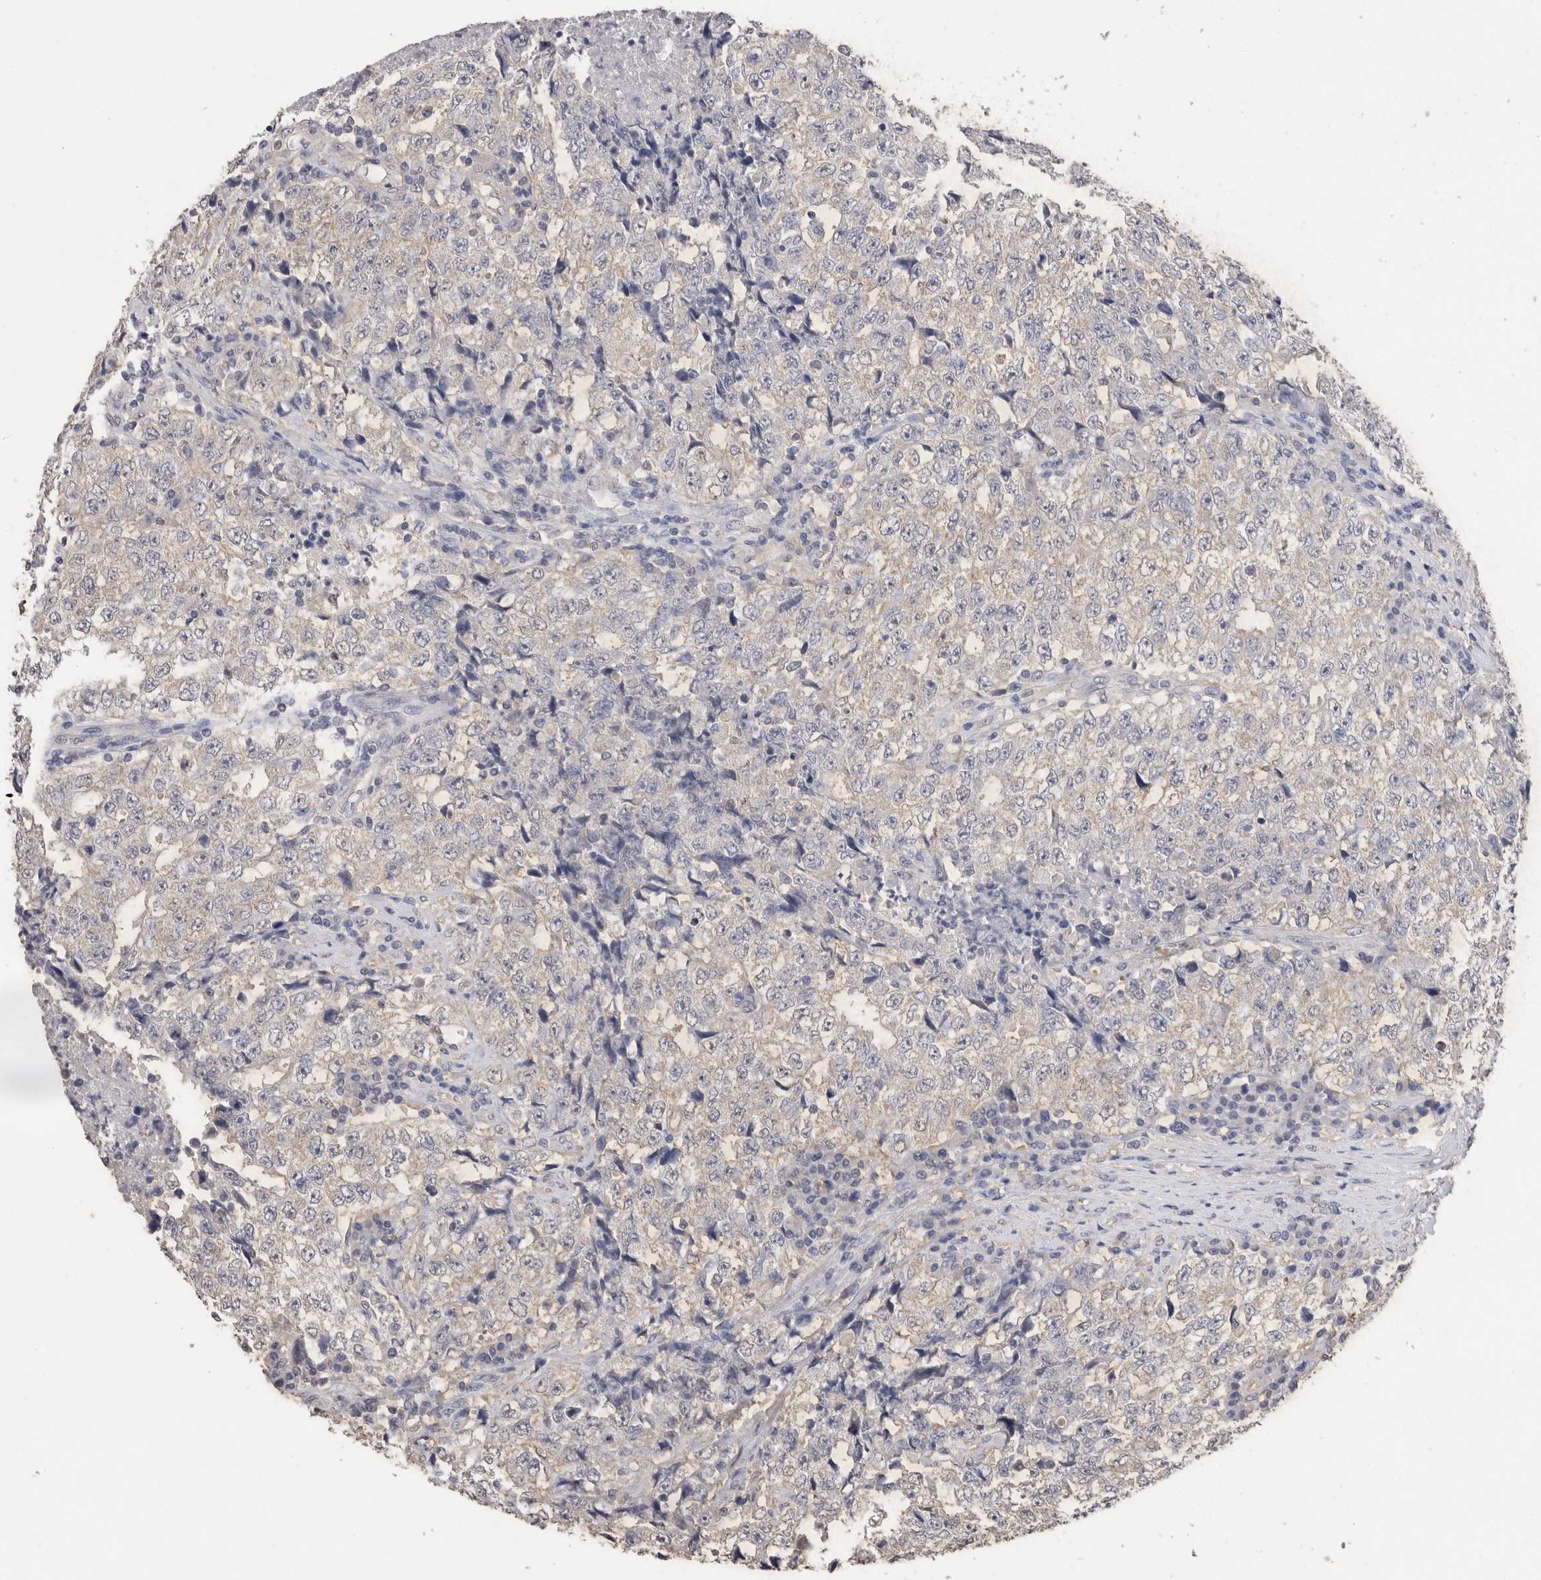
{"staining": {"intensity": "negative", "quantity": "none", "location": "none"}, "tissue": "testis cancer", "cell_type": "Tumor cells", "image_type": "cancer", "snomed": [{"axis": "morphology", "description": "Necrosis, NOS"}, {"axis": "morphology", "description": "Carcinoma, Embryonal, NOS"}, {"axis": "topography", "description": "Testis"}], "caption": "A high-resolution photomicrograph shows immunohistochemistry (IHC) staining of embryonal carcinoma (testis), which displays no significant positivity in tumor cells. (DAB (3,3'-diaminobenzidine) IHC with hematoxylin counter stain).", "gene": "CDH6", "patient": {"sex": "male", "age": 19}}